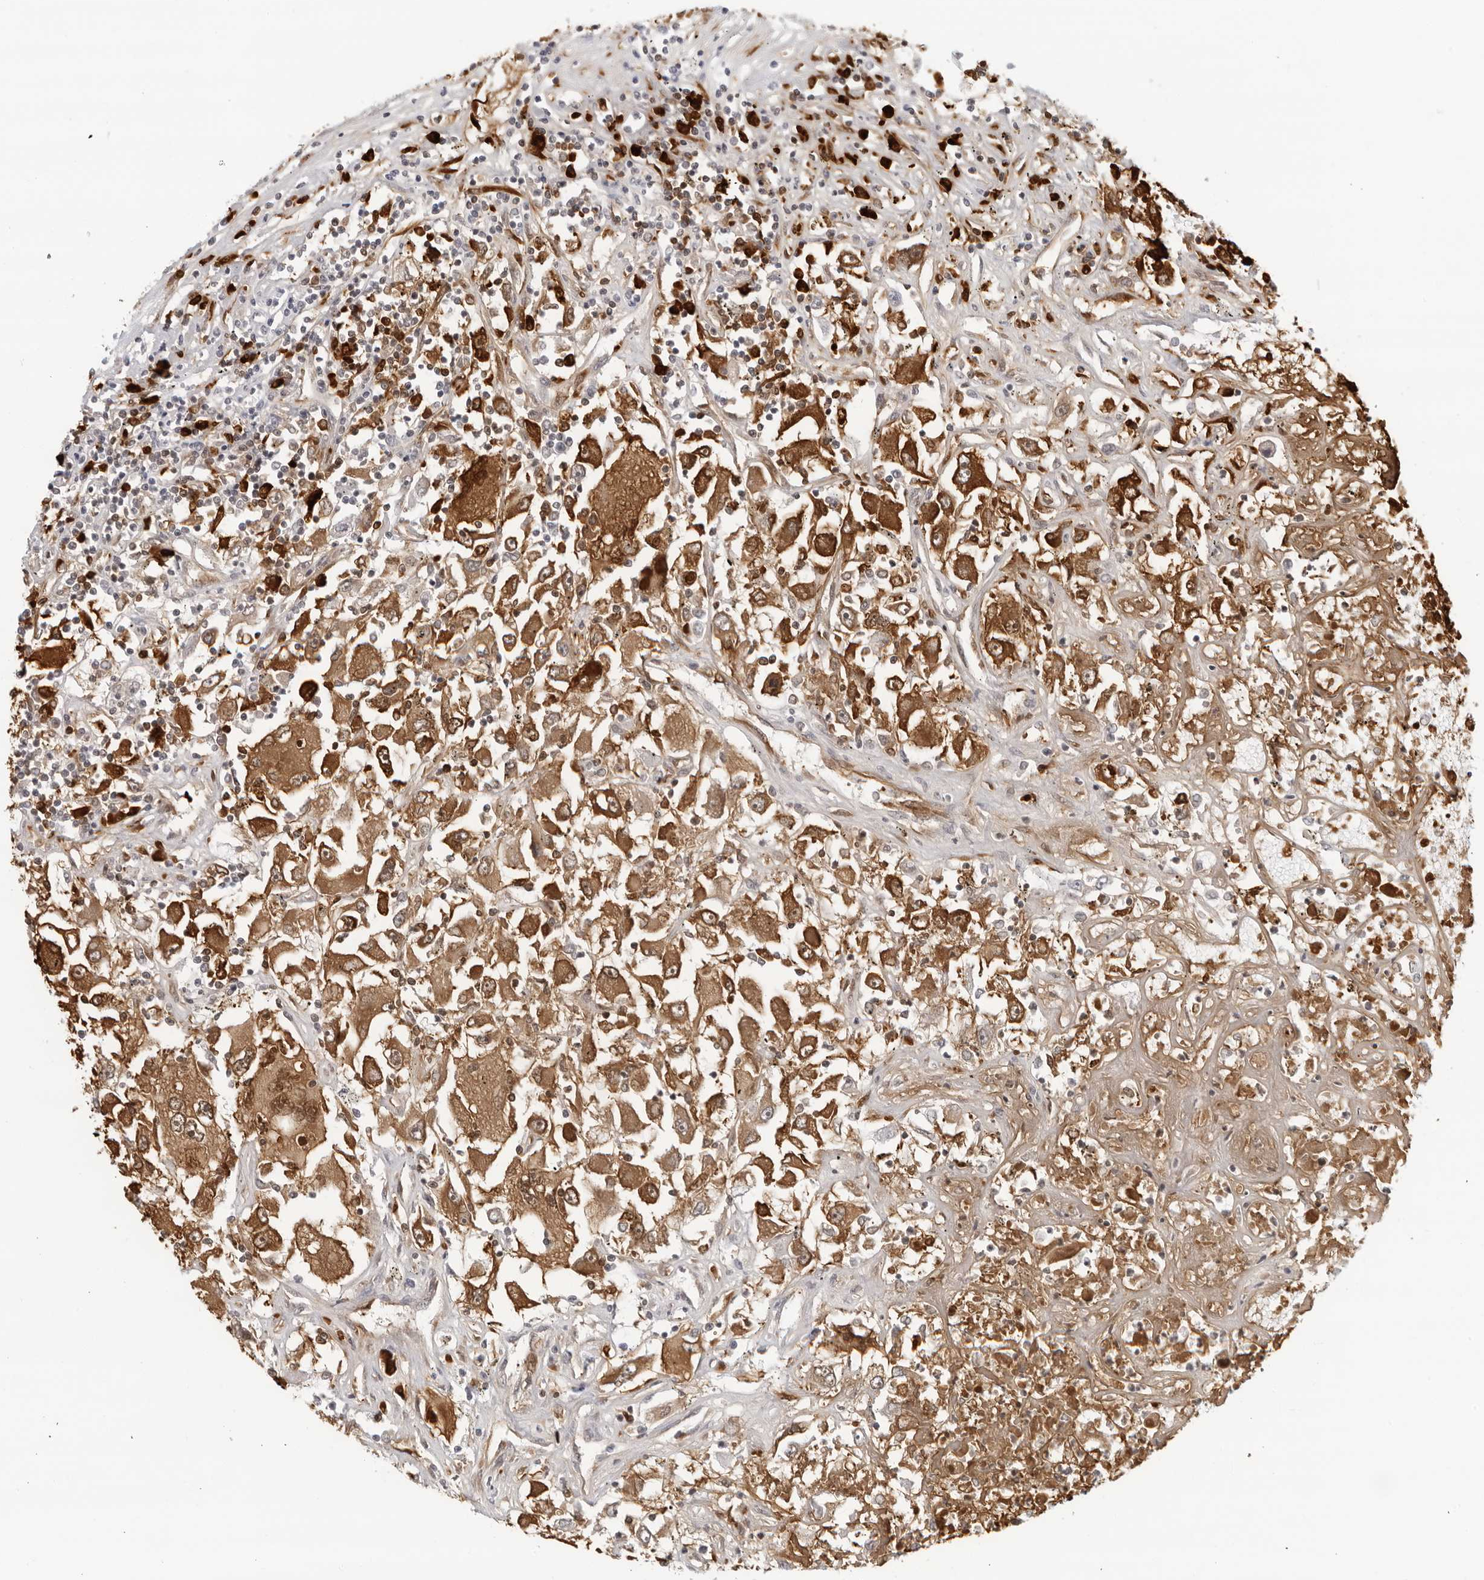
{"staining": {"intensity": "moderate", "quantity": ">75%", "location": "cytoplasmic/membranous"}, "tissue": "renal cancer", "cell_type": "Tumor cells", "image_type": "cancer", "snomed": [{"axis": "morphology", "description": "Adenocarcinoma, NOS"}, {"axis": "topography", "description": "Kidney"}], "caption": "Human renal cancer (adenocarcinoma) stained for a protein (brown) reveals moderate cytoplasmic/membranous positive positivity in approximately >75% of tumor cells.", "gene": "FGG", "patient": {"sex": "female", "age": 52}}